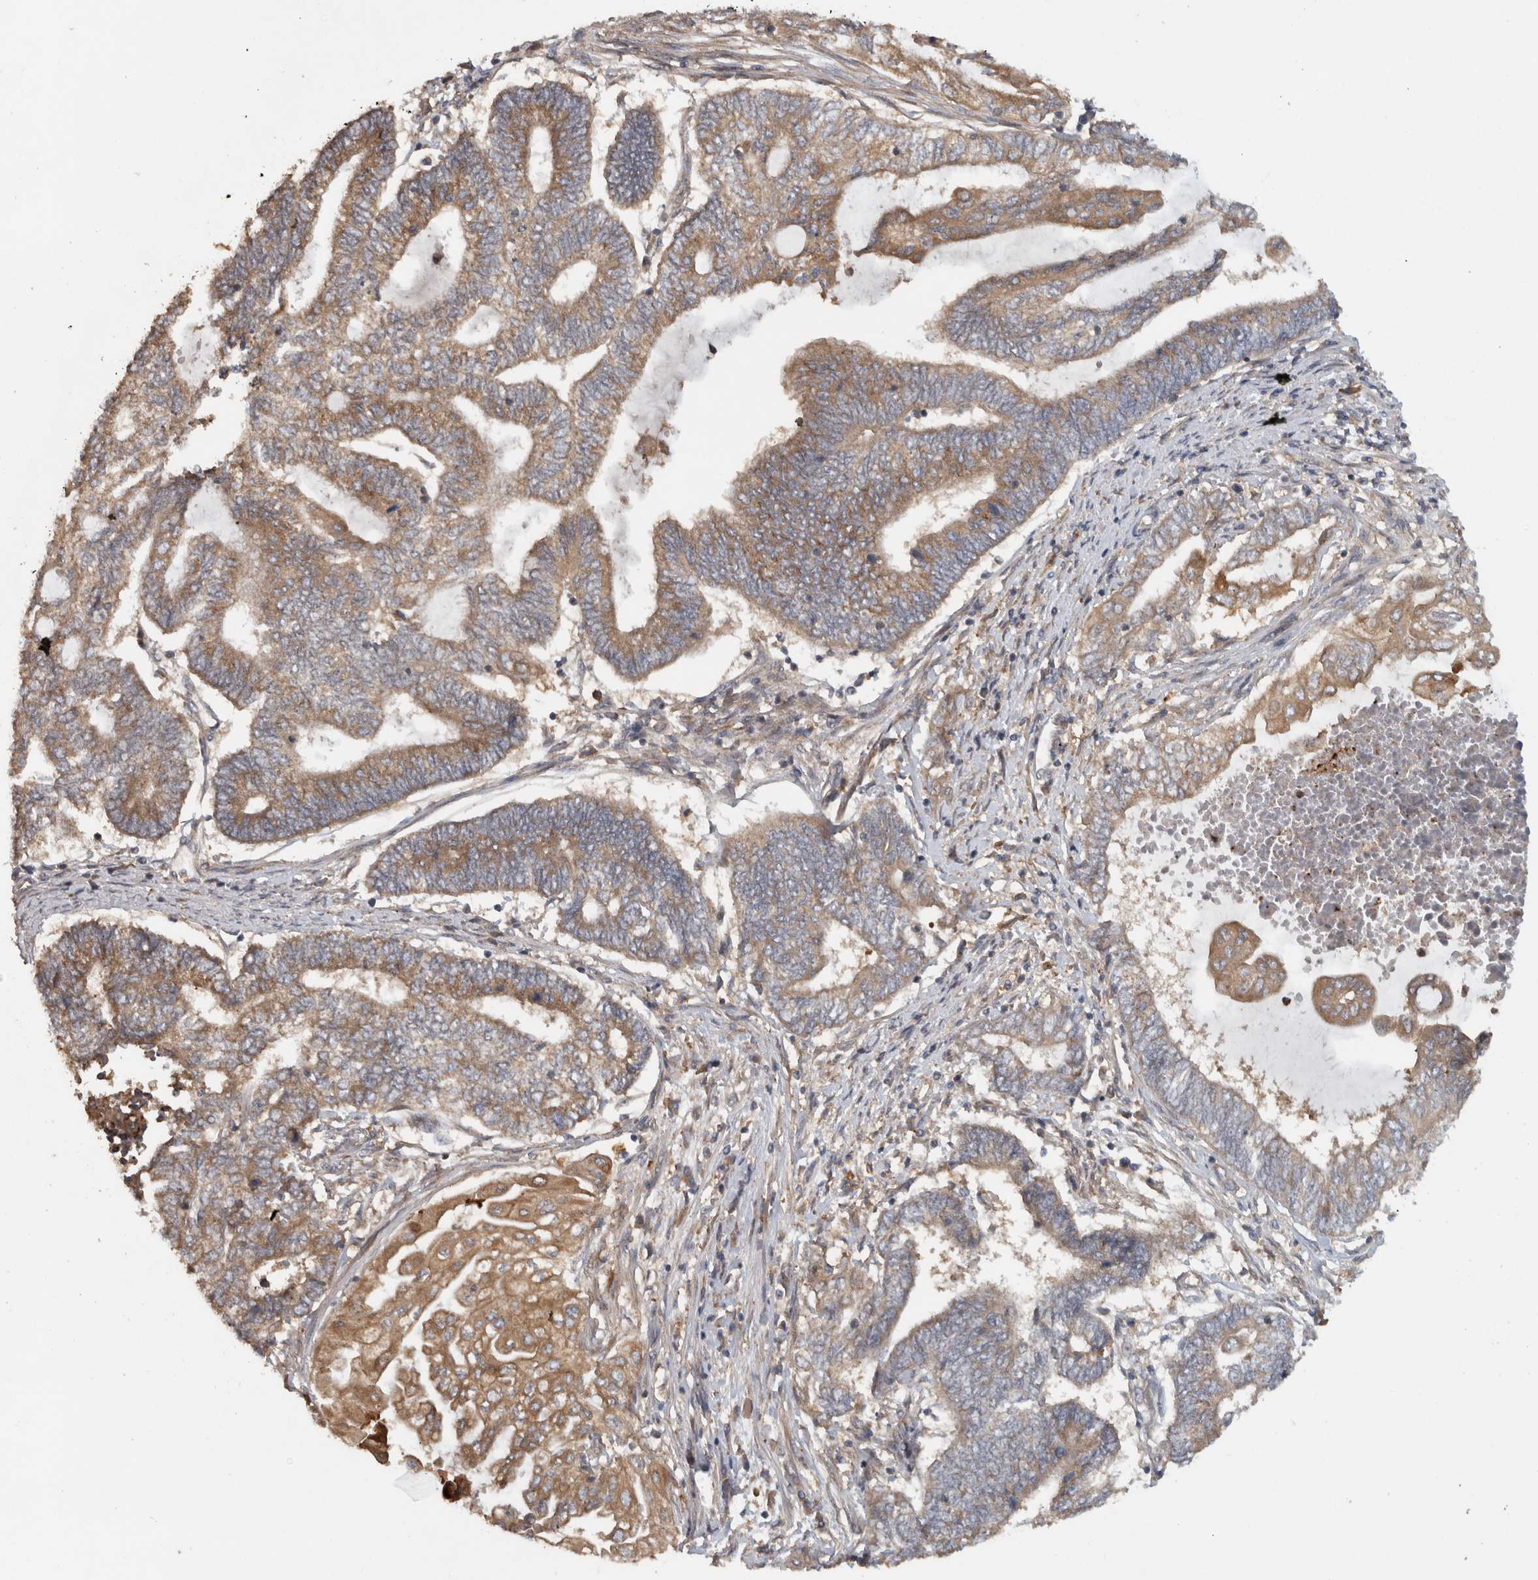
{"staining": {"intensity": "moderate", "quantity": ">75%", "location": "cytoplasmic/membranous"}, "tissue": "endometrial cancer", "cell_type": "Tumor cells", "image_type": "cancer", "snomed": [{"axis": "morphology", "description": "Adenocarcinoma, NOS"}, {"axis": "topography", "description": "Uterus"}, {"axis": "topography", "description": "Endometrium"}], "caption": "IHC of human endometrial adenocarcinoma reveals medium levels of moderate cytoplasmic/membranous expression in about >75% of tumor cells.", "gene": "VEPH1", "patient": {"sex": "female", "age": 70}}